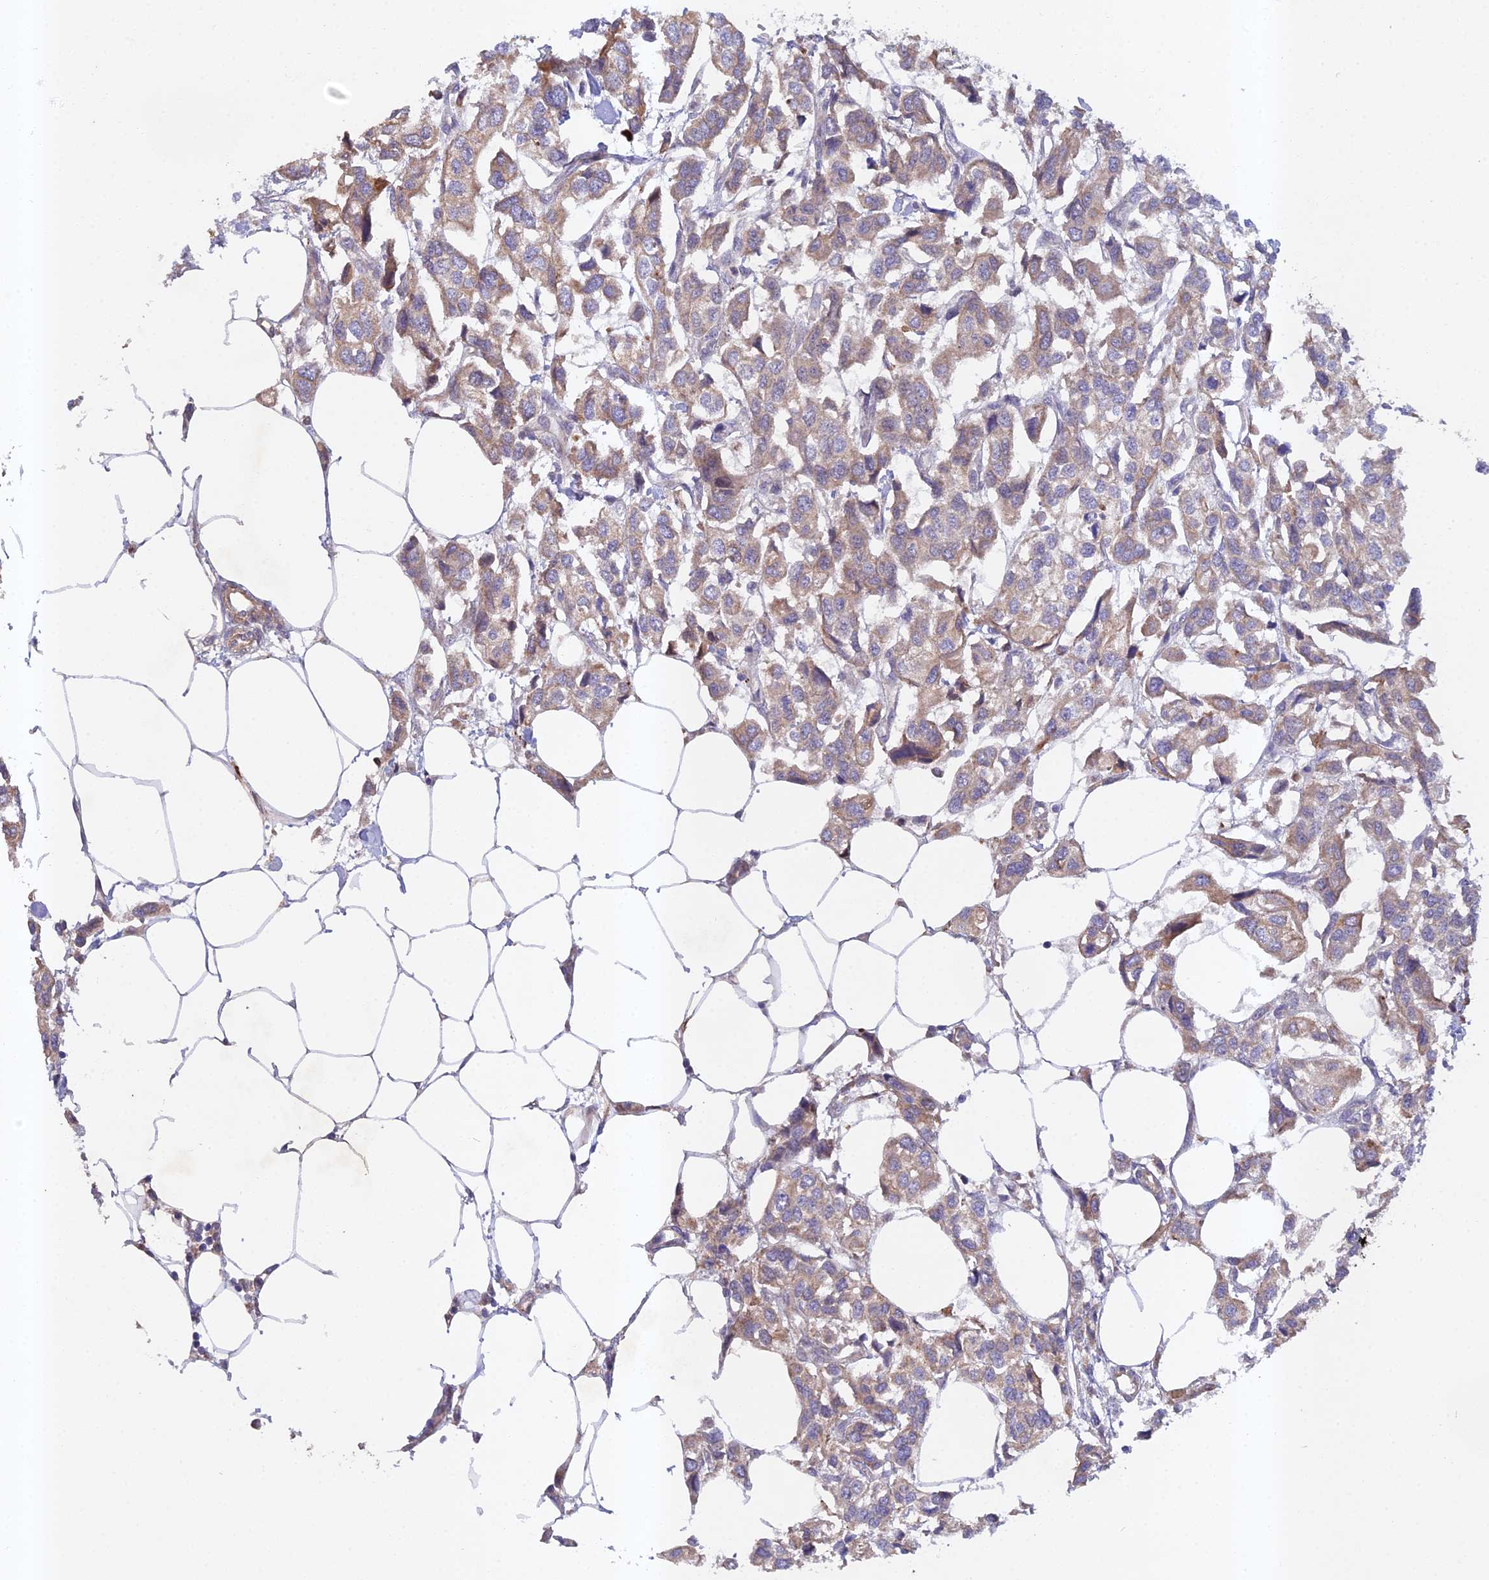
{"staining": {"intensity": "weak", "quantity": "25%-75%", "location": "cytoplasmic/membranous"}, "tissue": "urothelial cancer", "cell_type": "Tumor cells", "image_type": "cancer", "snomed": [{"axis": "morphology", "description": "Urothelial carcinoma, High grade"}, {"axis": "topography", "description": "Urinary bladder"}], "caption": "High-grade urothelial carcinoma stained with immunohistochemistry exhibits weak cytoplasmic/membranous positivity in approximately 25%-75% of tumor cells. (Brightfield microscopy of DAB IHC at high magnification).", "gene": "RALGAPA2", "patient": {"sex": "male", "age": 67}}